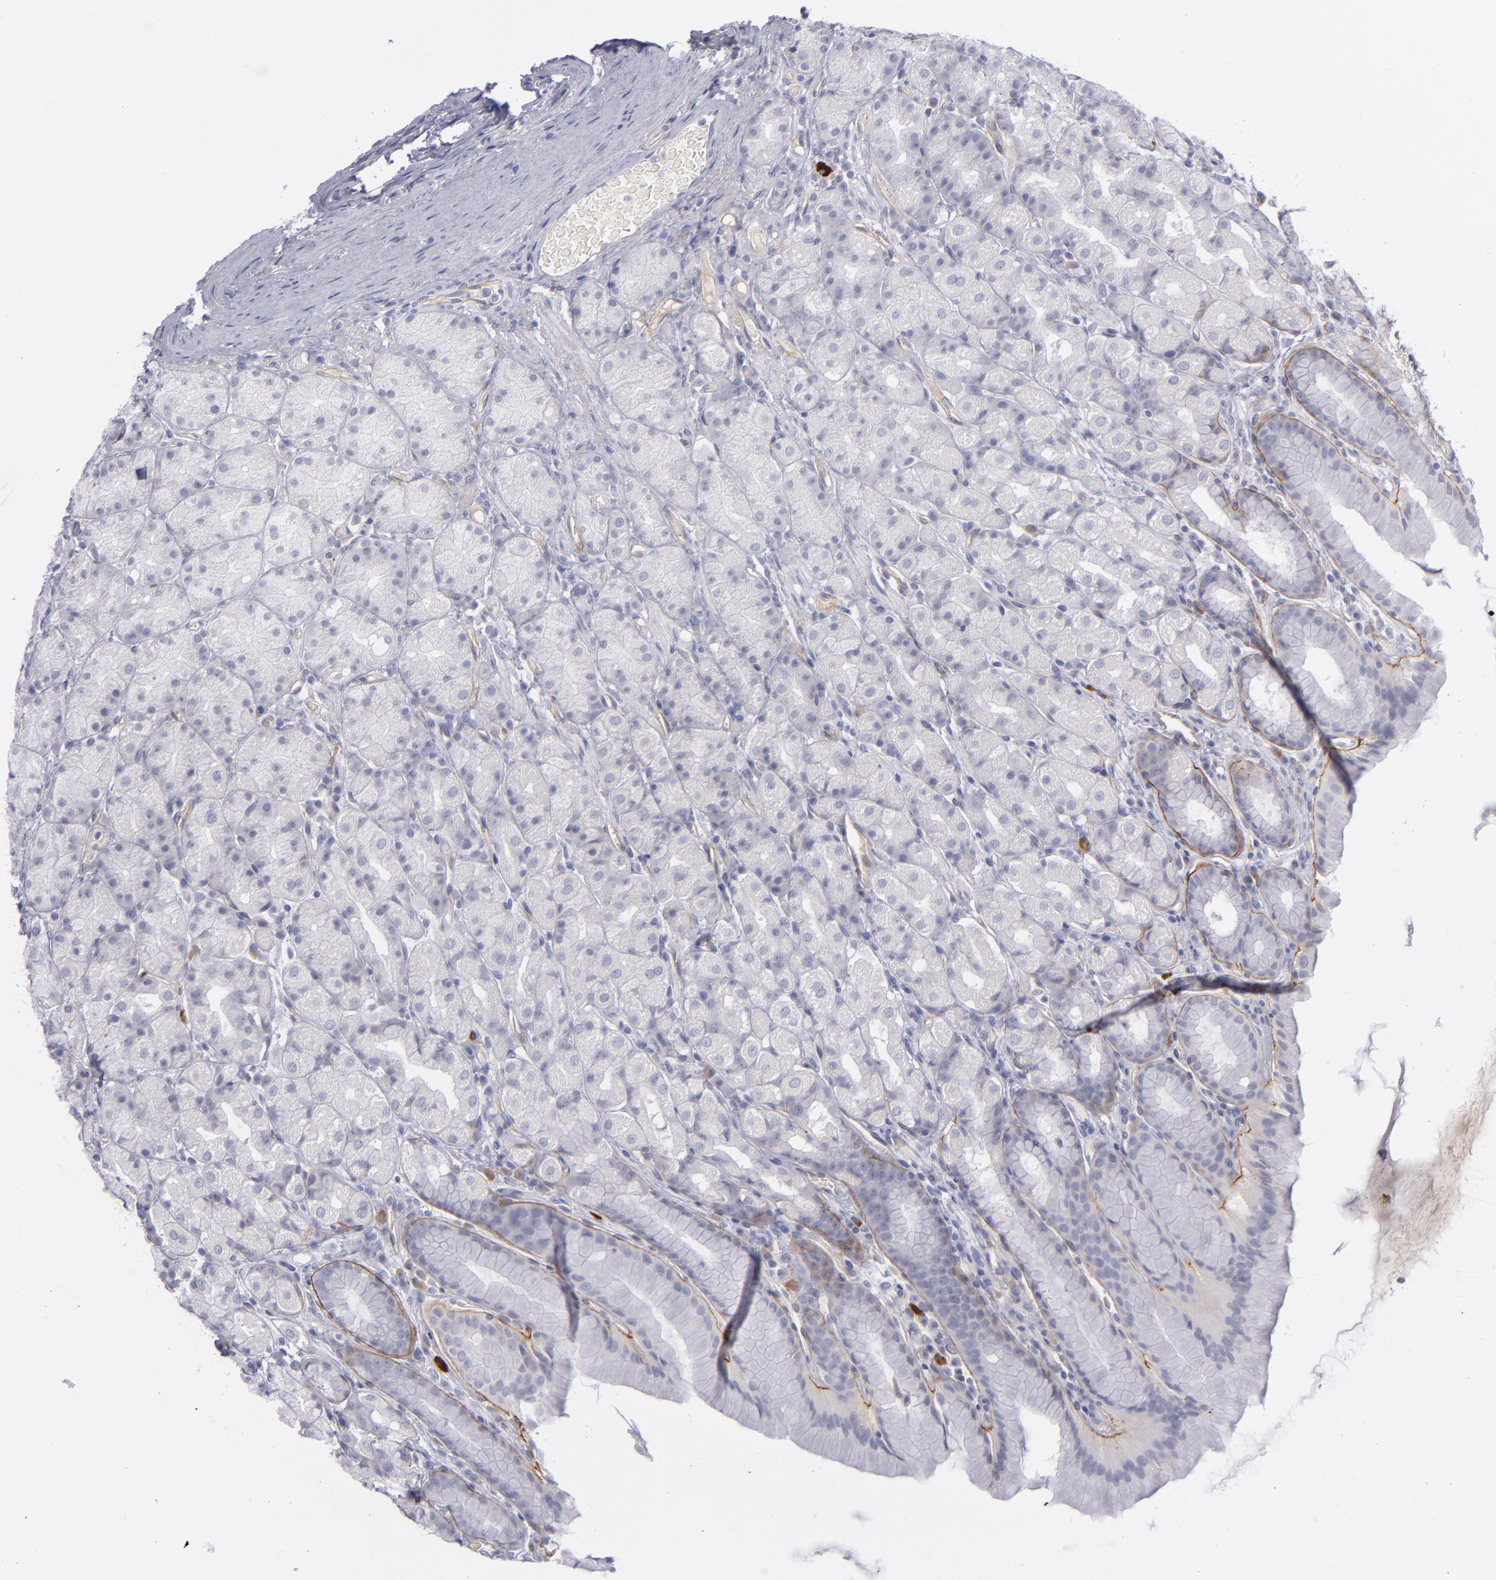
{"staining": {"intensity": "moderate", "quantity": "<25%", "location": "cytoplasmic/membranous"}, "tissue": "stomach", "cell_type": "Glandular cells", "image_type": "normal", "snomed": [{"axis": "morphology", "description": "Normal tissue, NOS"}, {"axis": "topography", "description": "Stomach, upper"}], "caption": "Immunohistochemical staining of normal human stomach shows <25% levels of moderate cytoplasmic/membranous protein staining in approximately <25% of glandular cells. The staining was performed using DAB (3,3'-diaminobenzidine), with brown indicating positive protein expression. Nuclei are stained blue with hematoxylin.", "gene": "ITGB4", "patient": {"sex": "male", "age": 68}}